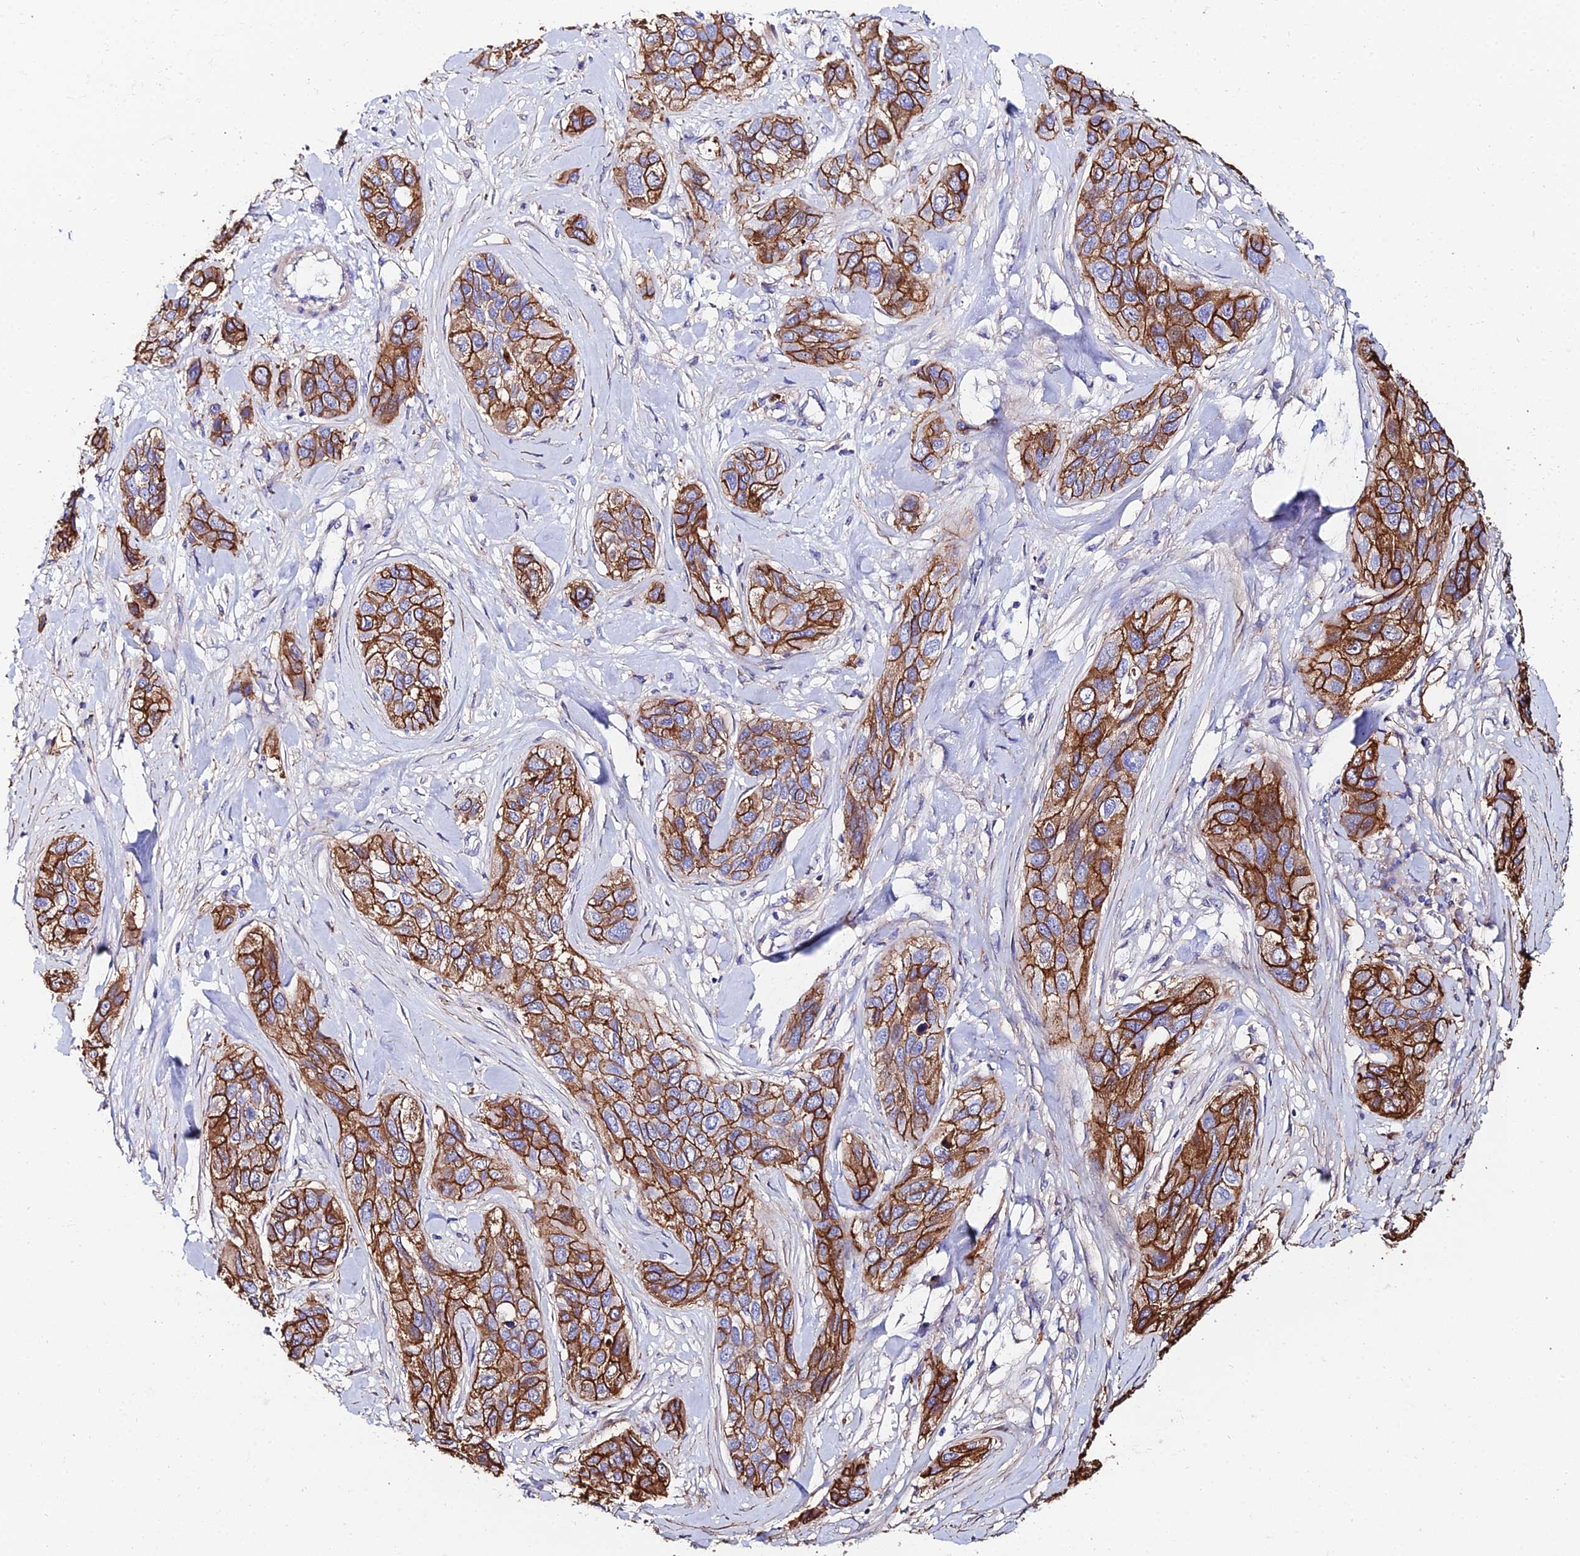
{"staining": {"intensity": "strong", "quantity": ">75%", "location": "cytoplasmic/membranous"}, "tissue": "lung cancer", "cell_type": "Tumor cells", "image_type": "cancer", "snomed": [{"axis": "morphology", "description": "Squamous cell carcinoma, NOS"}, {"axis": "topography", "description": "Lung"}], "caption": "IHC staining of squamous cell carcinoma (lung), which exhibits high levels of strong cytoplasmic/membranous positivity in about >75% of tumor cells indicating strong cytoplasmic/membranous protein expression. The staining was performed using DAB (brown) for protein detection and nuclei were counterstained in hematoxylin (blue).", "gene": "C6", "patient": {"sex": "female", "age": 70}}